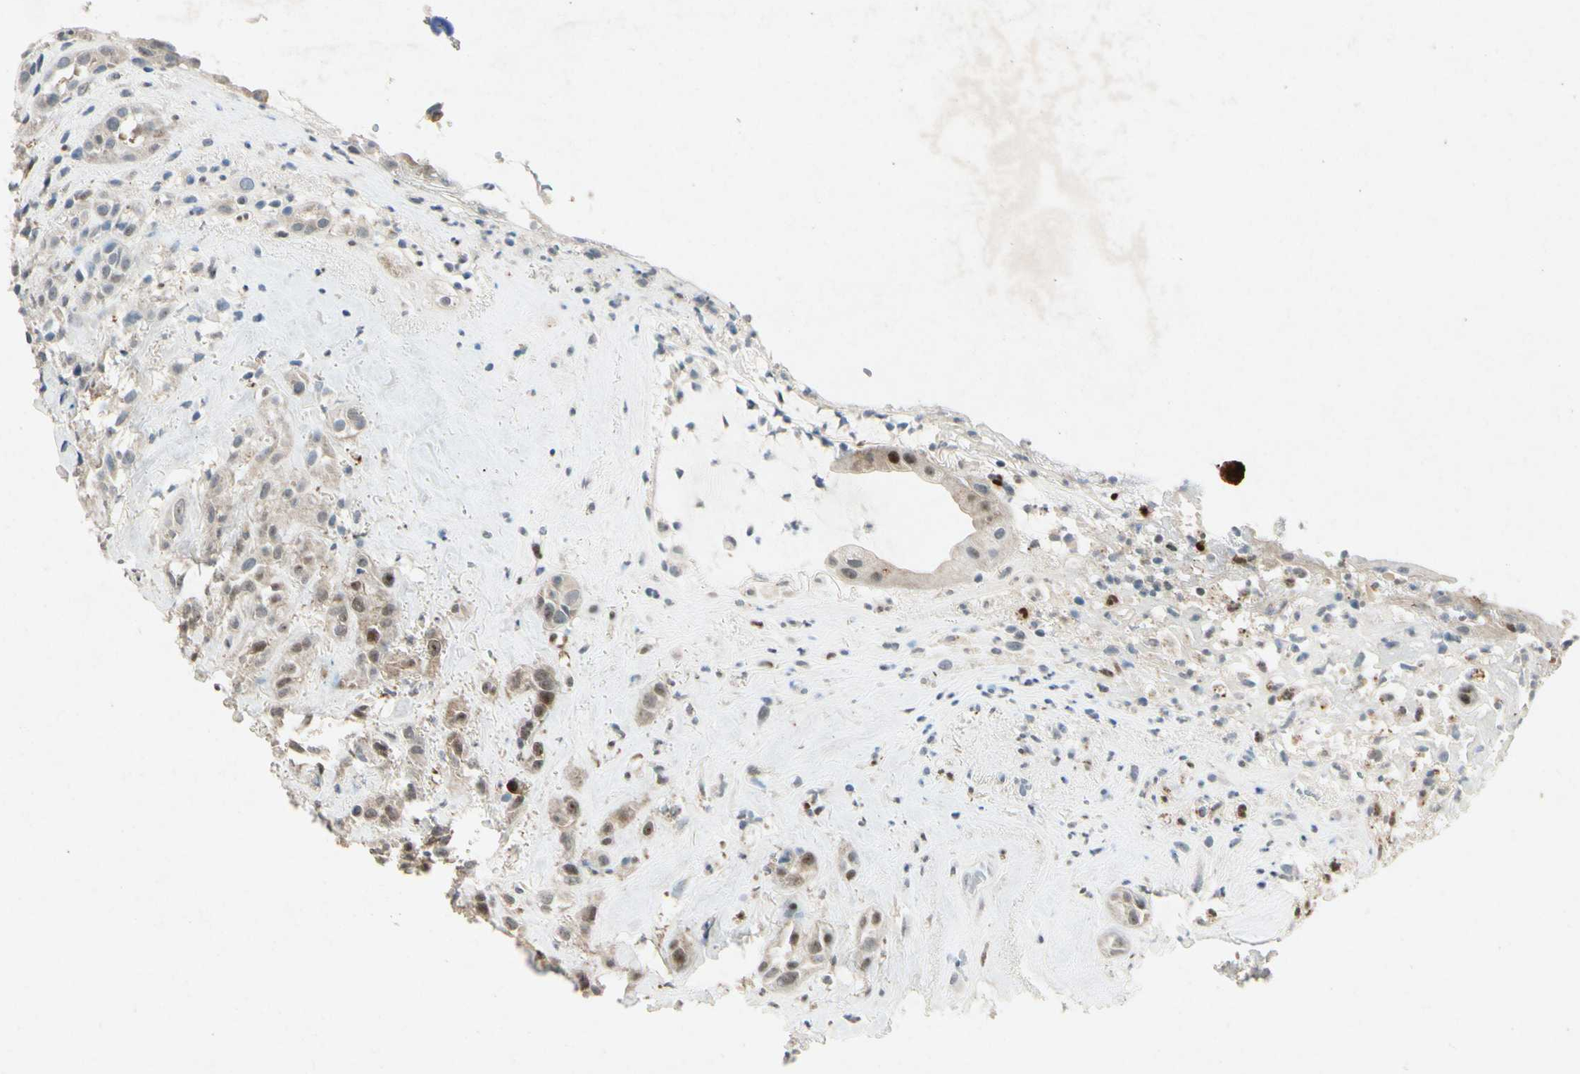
{"staining": {"intensity": "moderate", "quantity": "25%-75%", "location": "cytoplasmic/membranous"}, "tissue": "head and neck cancer", "cell_type": "Tumor cells", "image_type": "cancer", "snomed": [{"axis": "morphology", "description": "Squamous cell carcinoma, NOS"}, {"axis": "topography", "description": "Head-Neck"}], "caption": "Squamous cell carcinoma (head and neck) stained with a brown dye exhibits moderate cytoplasmic/membranous positive staining in approximately 25%-75% of tumor cells.", "gene": "HSPA1B", "patient": {"sex": "male", "age": 62}}